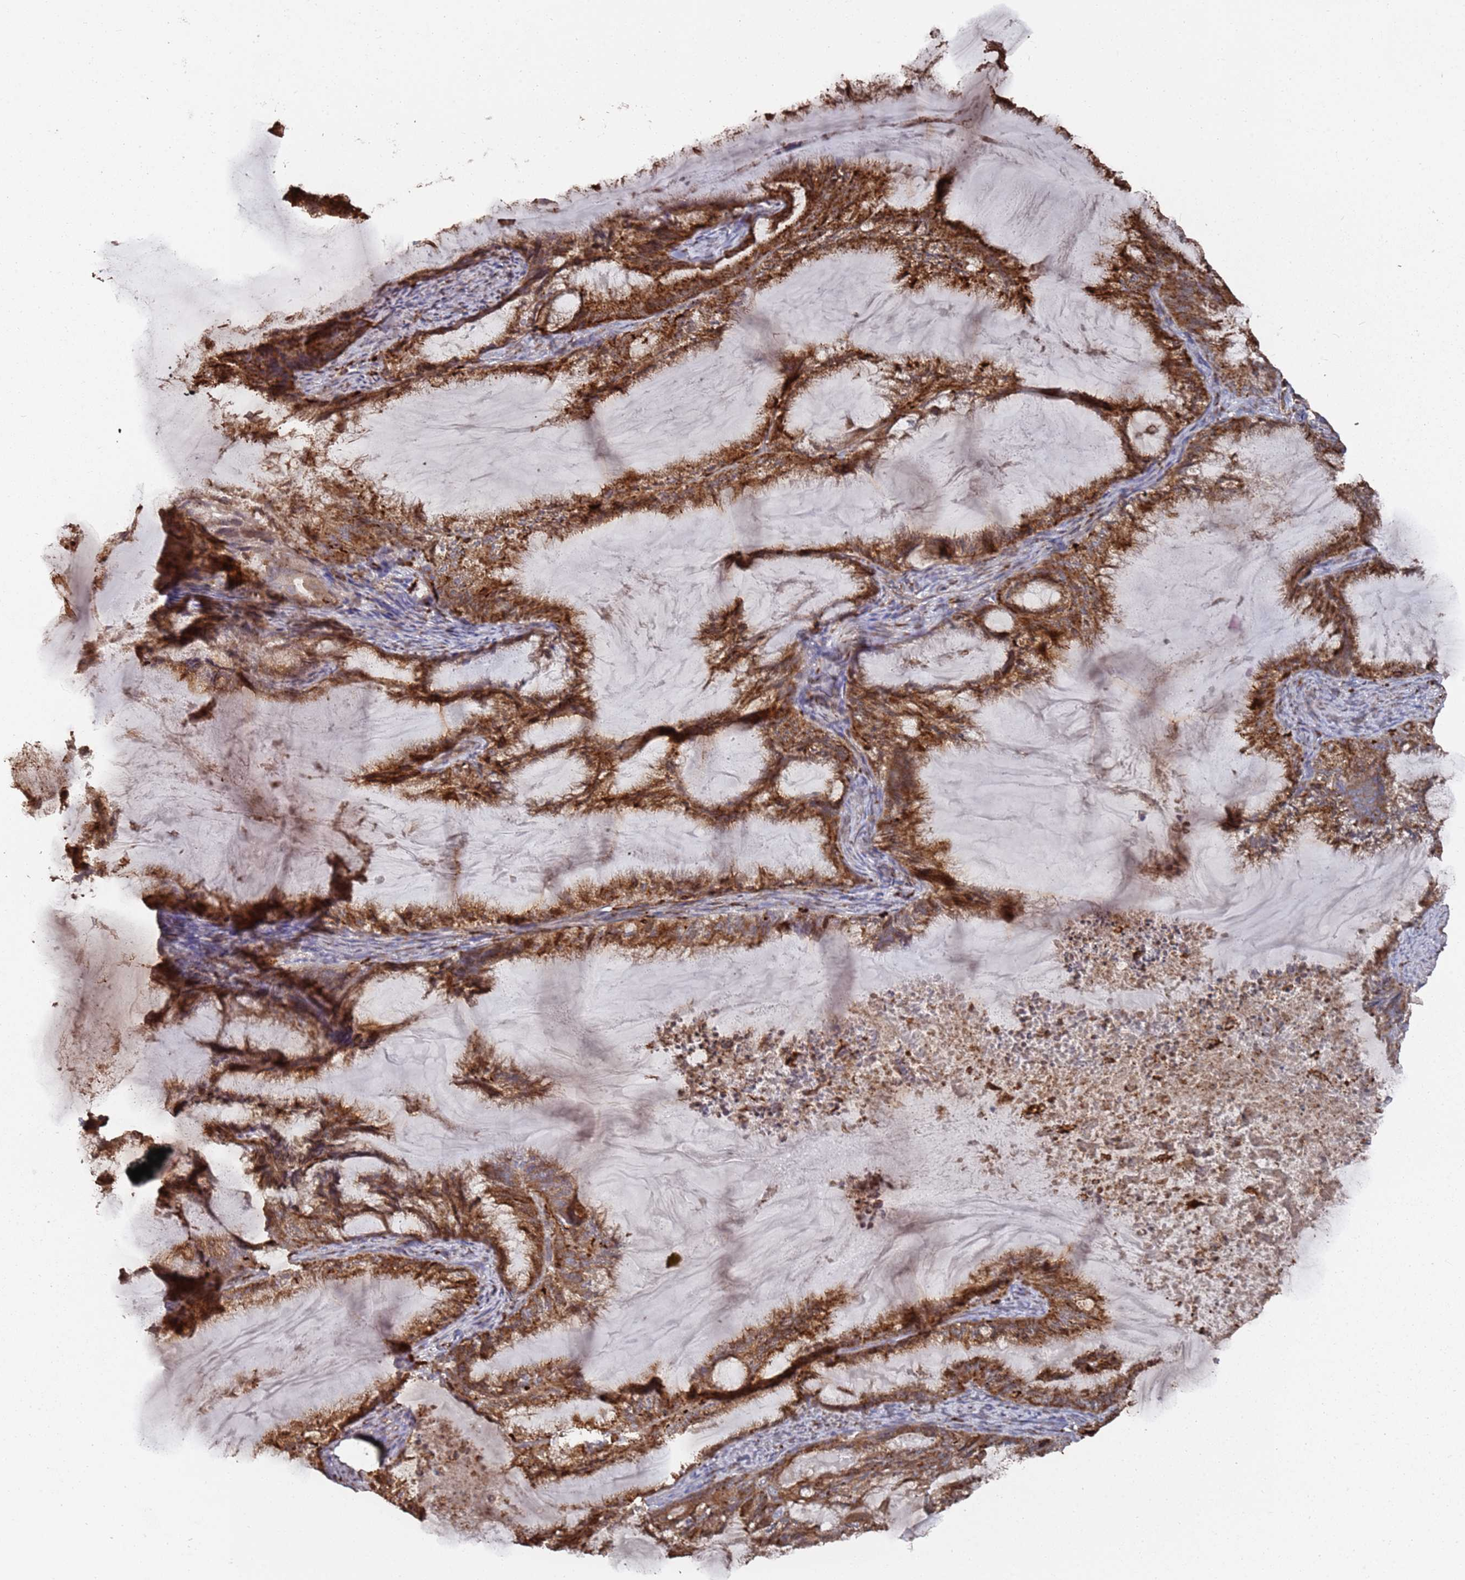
{"staining": {"intensity": "strong", "quantity": ">75%", "location": "cytoplasmic/membranous"}, "tissue": "endometrial cancer", "cell_type": "Tumor cells", "image_type": "cancer", "snomed": [{"axis": "morphology", "description": "Adenocarcinoma, NOS"}, {"axis": "topography", "description": "Endometrium"}], "caption": "High-magnification brightfield microscopy of adenocarcinoma (endometrial) stained with DAB (brown) and counterstained with hematoxylin (blue). tumor cells exhibit strong cytoplasmic/membranous positivity is identified in approximately>75% of cells.", "gene": "LACC1", "patient": {"sex": "female", "age": 86}}